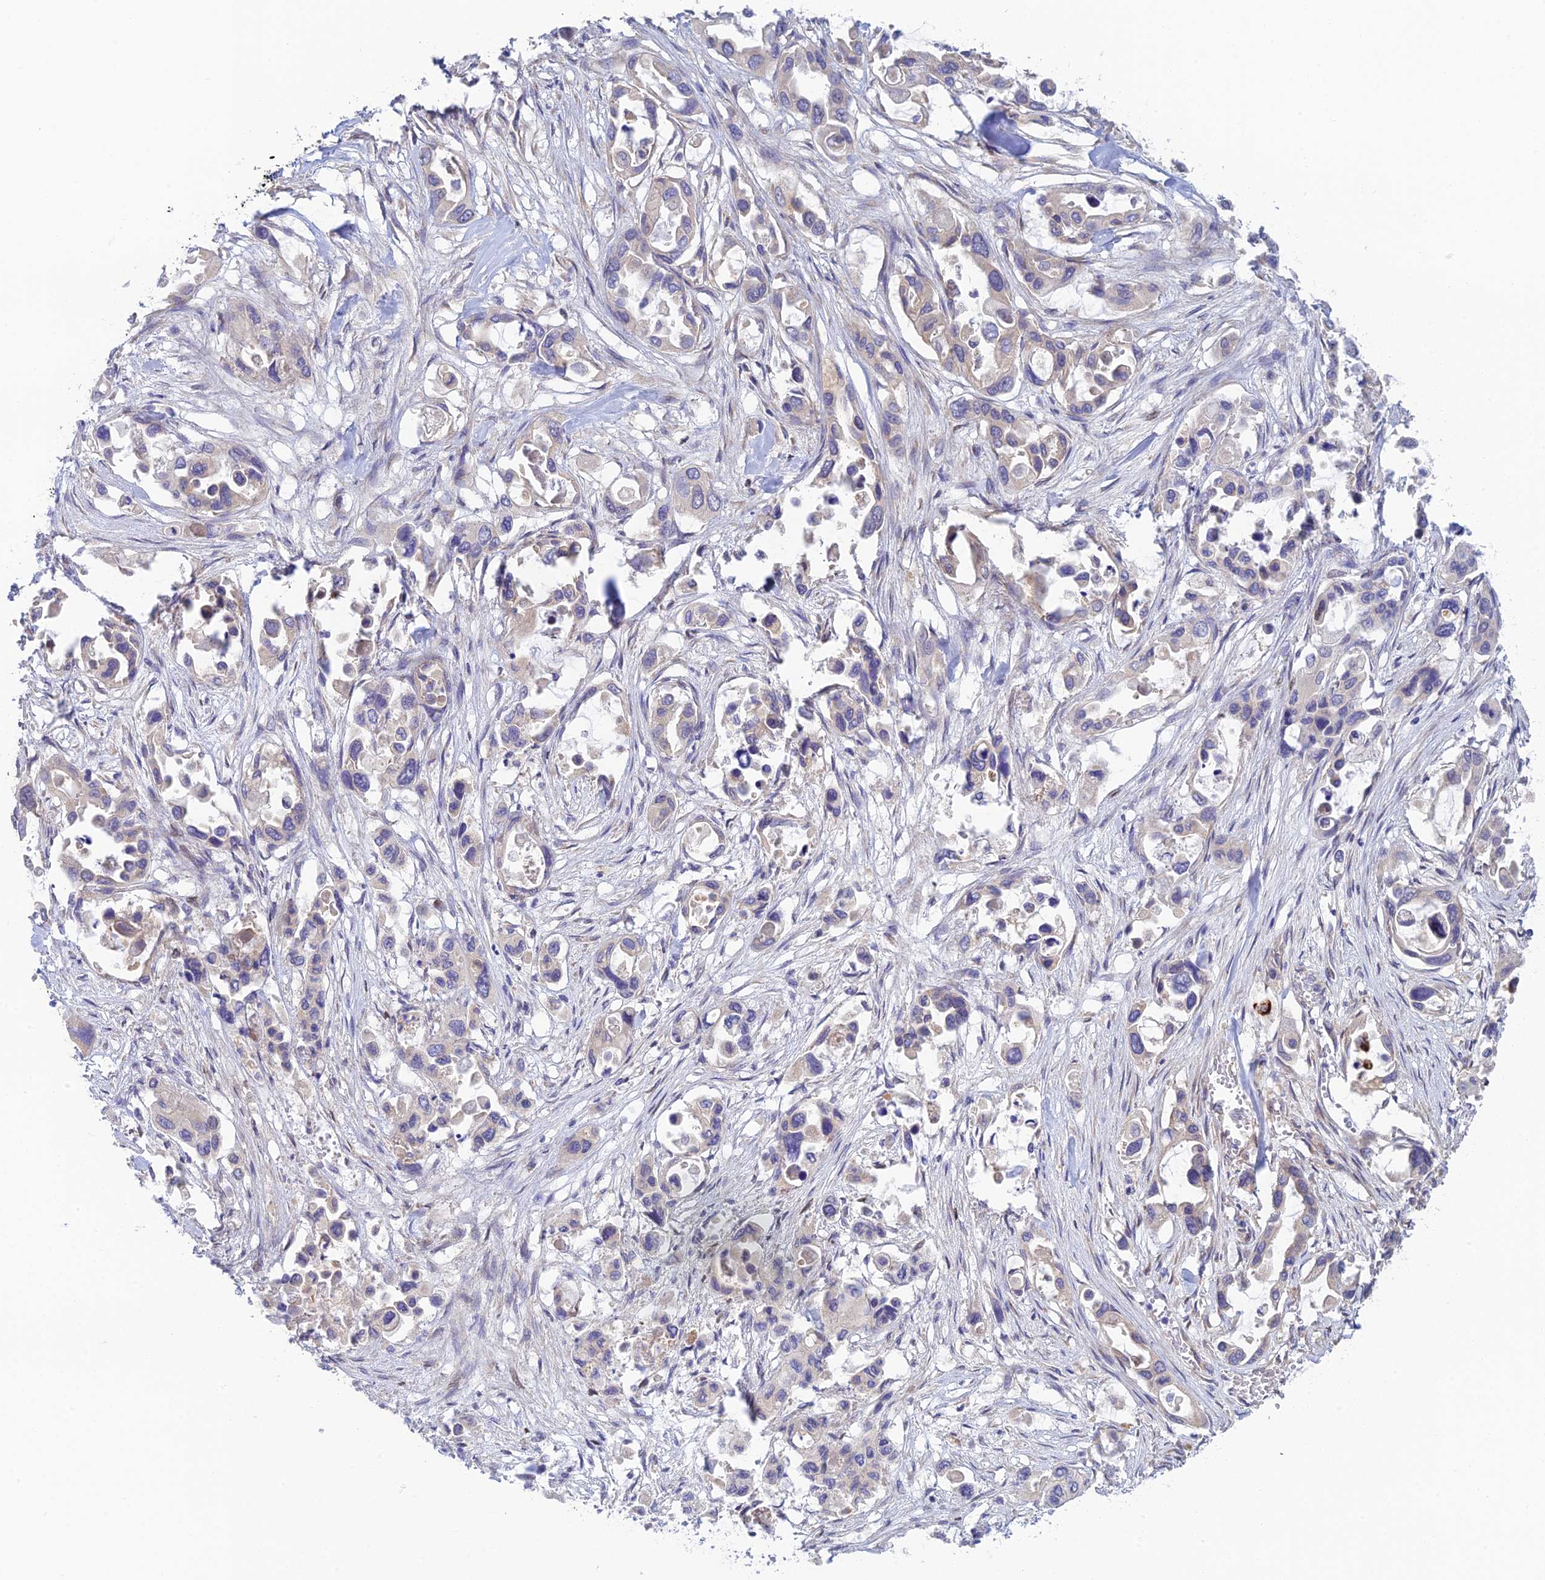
{"staining": {"intensity": "negative", "quantity": "none", "location": "none"}, "tissue": "pancreatic cancer", "cell_type": "Tumor cells", "image_type": "cancer", "snomed": [{"axis": "morphology", "description": "Adenocarcinoma, NOS"}, {"axis": "topography", "description": "Pancreas"}], "caption": "Immunohistochemical staining of pancreatic adenocarcinoma shows no significant positivity in tumor cells. (DAB (3,3'-diaminobenzidine) immunohistochemistry with hematoxylin counter stain).", "gene": "SKIC8", "patient": {"sex": "male", "age": 92}}